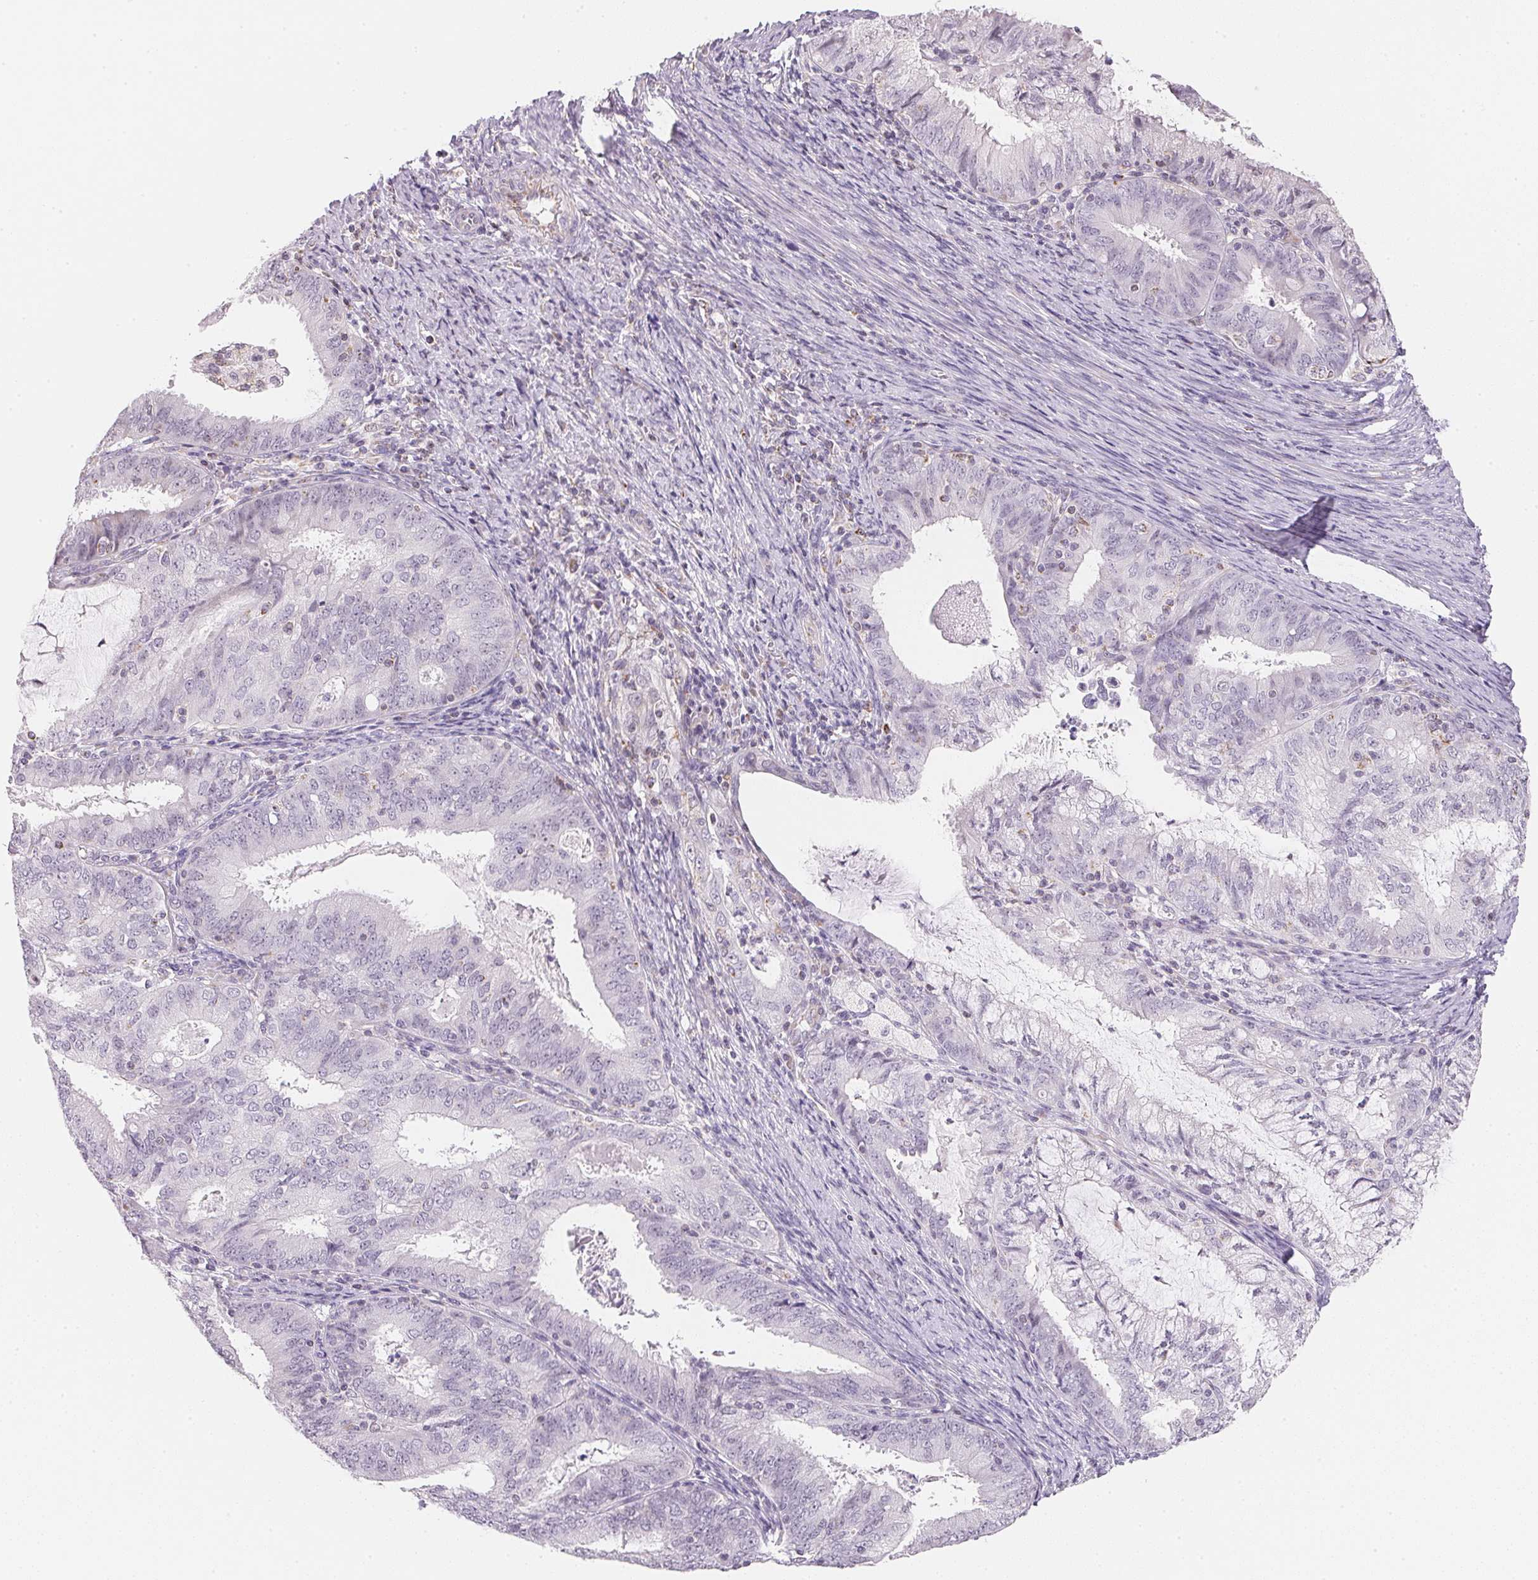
{"staining": {"intensity": "negative", "quantity": "none", "location": "none"}, "tissue": "endometrial cancer", "cell_type": "Tumor cells", "image_type": "cancer", "snomed": [{"axis": "morphology", "description": "Adenocarcinoma, NOS"}, {"axis": "topography", "description": "Endometrium"}], "caption": "Immunohistochemical staining of endometrial adenocarcinoma exhibits no significant expression in tumor cells. (DAB immunohistochemistry (IHC) with hematoxylin counter stain).", "gene": "GIPC2", "patient": {"sex": "female", "age": 57}}